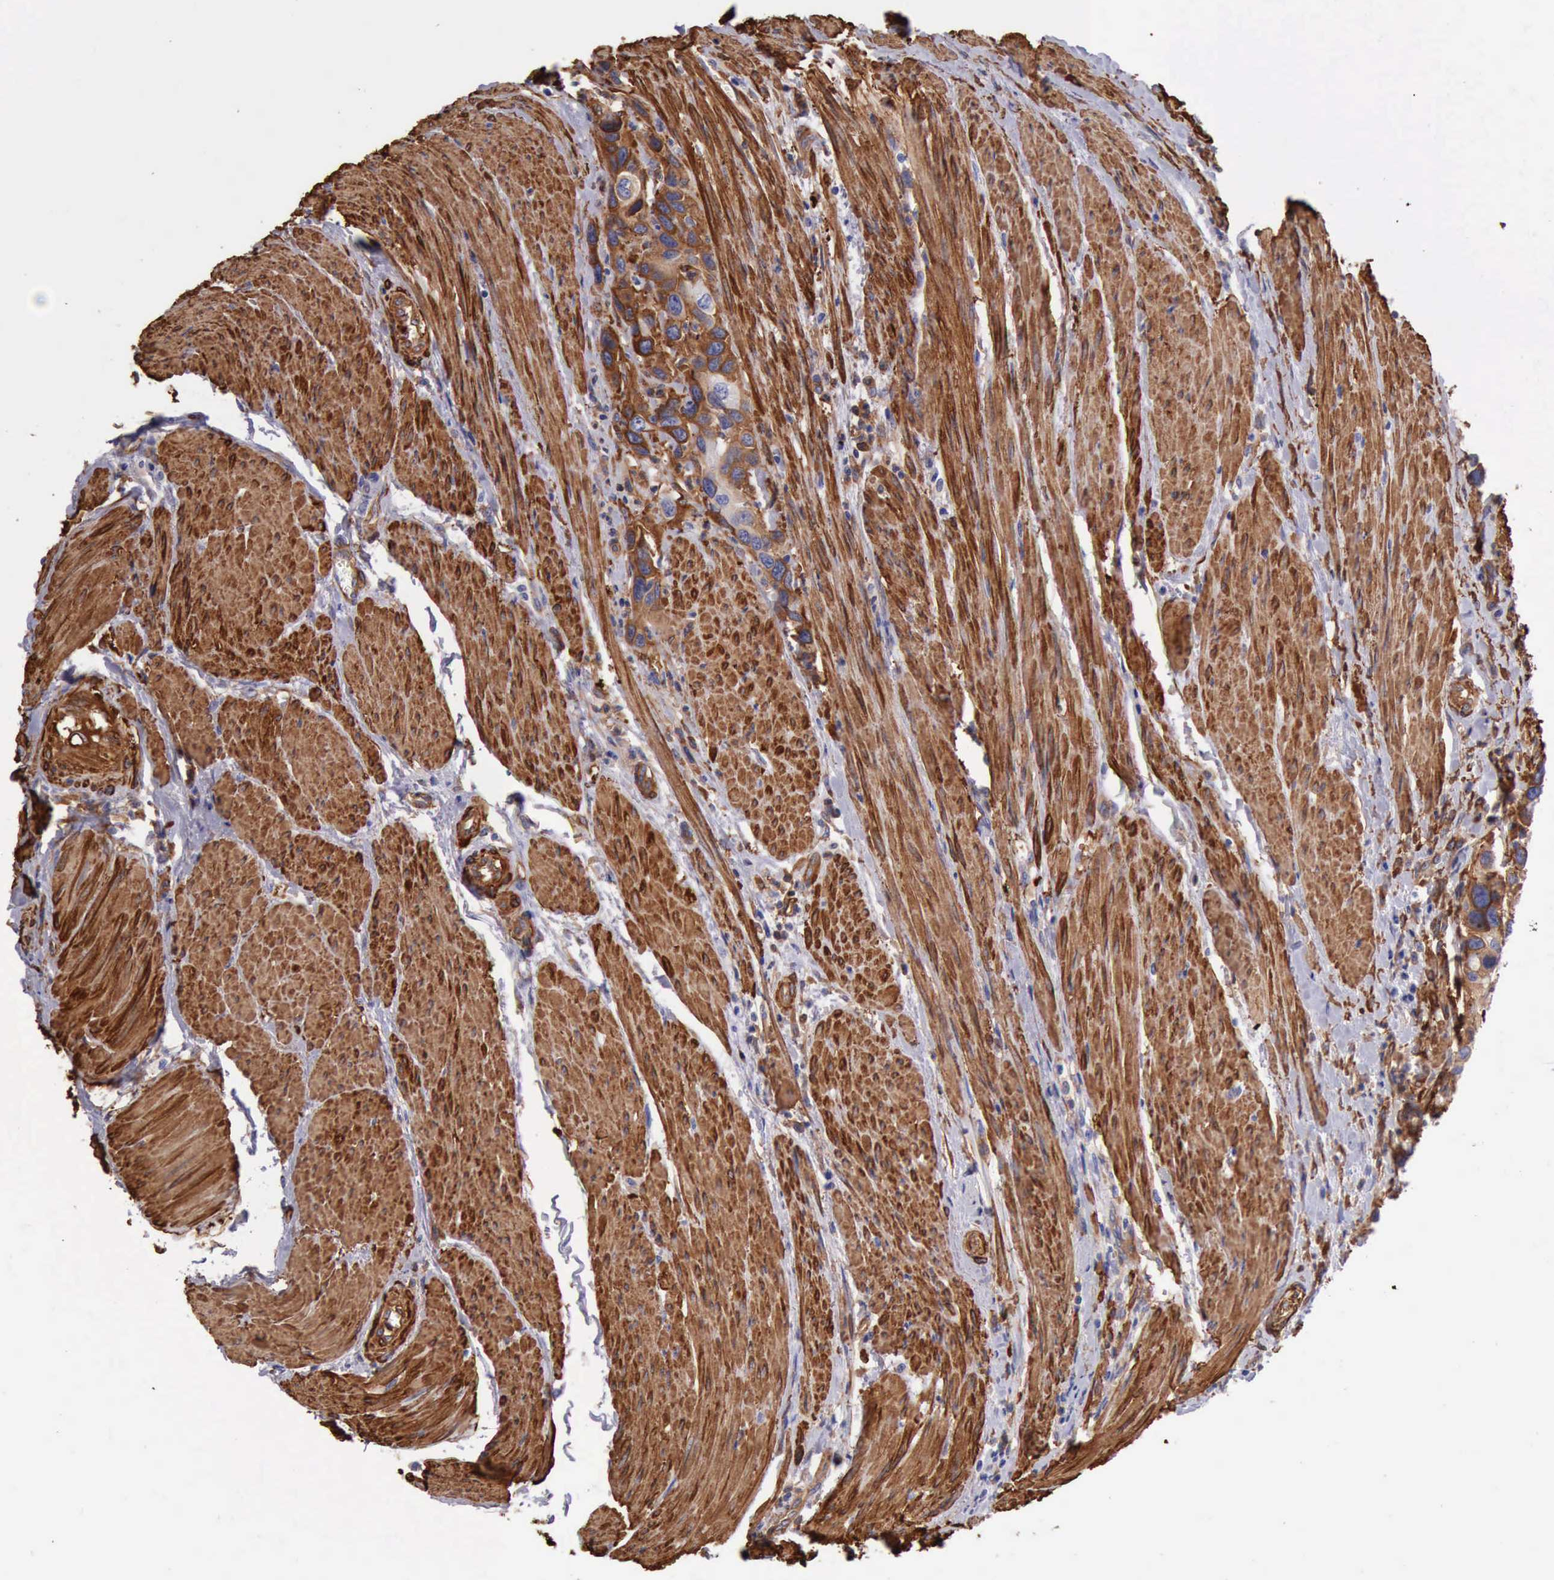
{"staining": {"intensity": "weak", "quantity": "25%-75%", "location": "cytoplasmic/membranous"}, "tissue": "urothelial cancer", "cell_type": "Tumor cells", "image_type": "cancer", "snomed": [{"axis": "morphology", "description": "Urothelial carcinoma, High grade"}, {"axis": "topography", "description": "Urinary bladder"}], "caption": "Protein staining of urothelial cancer tissue exhibits weak cytoplasmic/membranous expression in approximately 25%-75% of tumor cells.", "gene": "FLNA", "patient": {"sex": "male", "age": 66}}